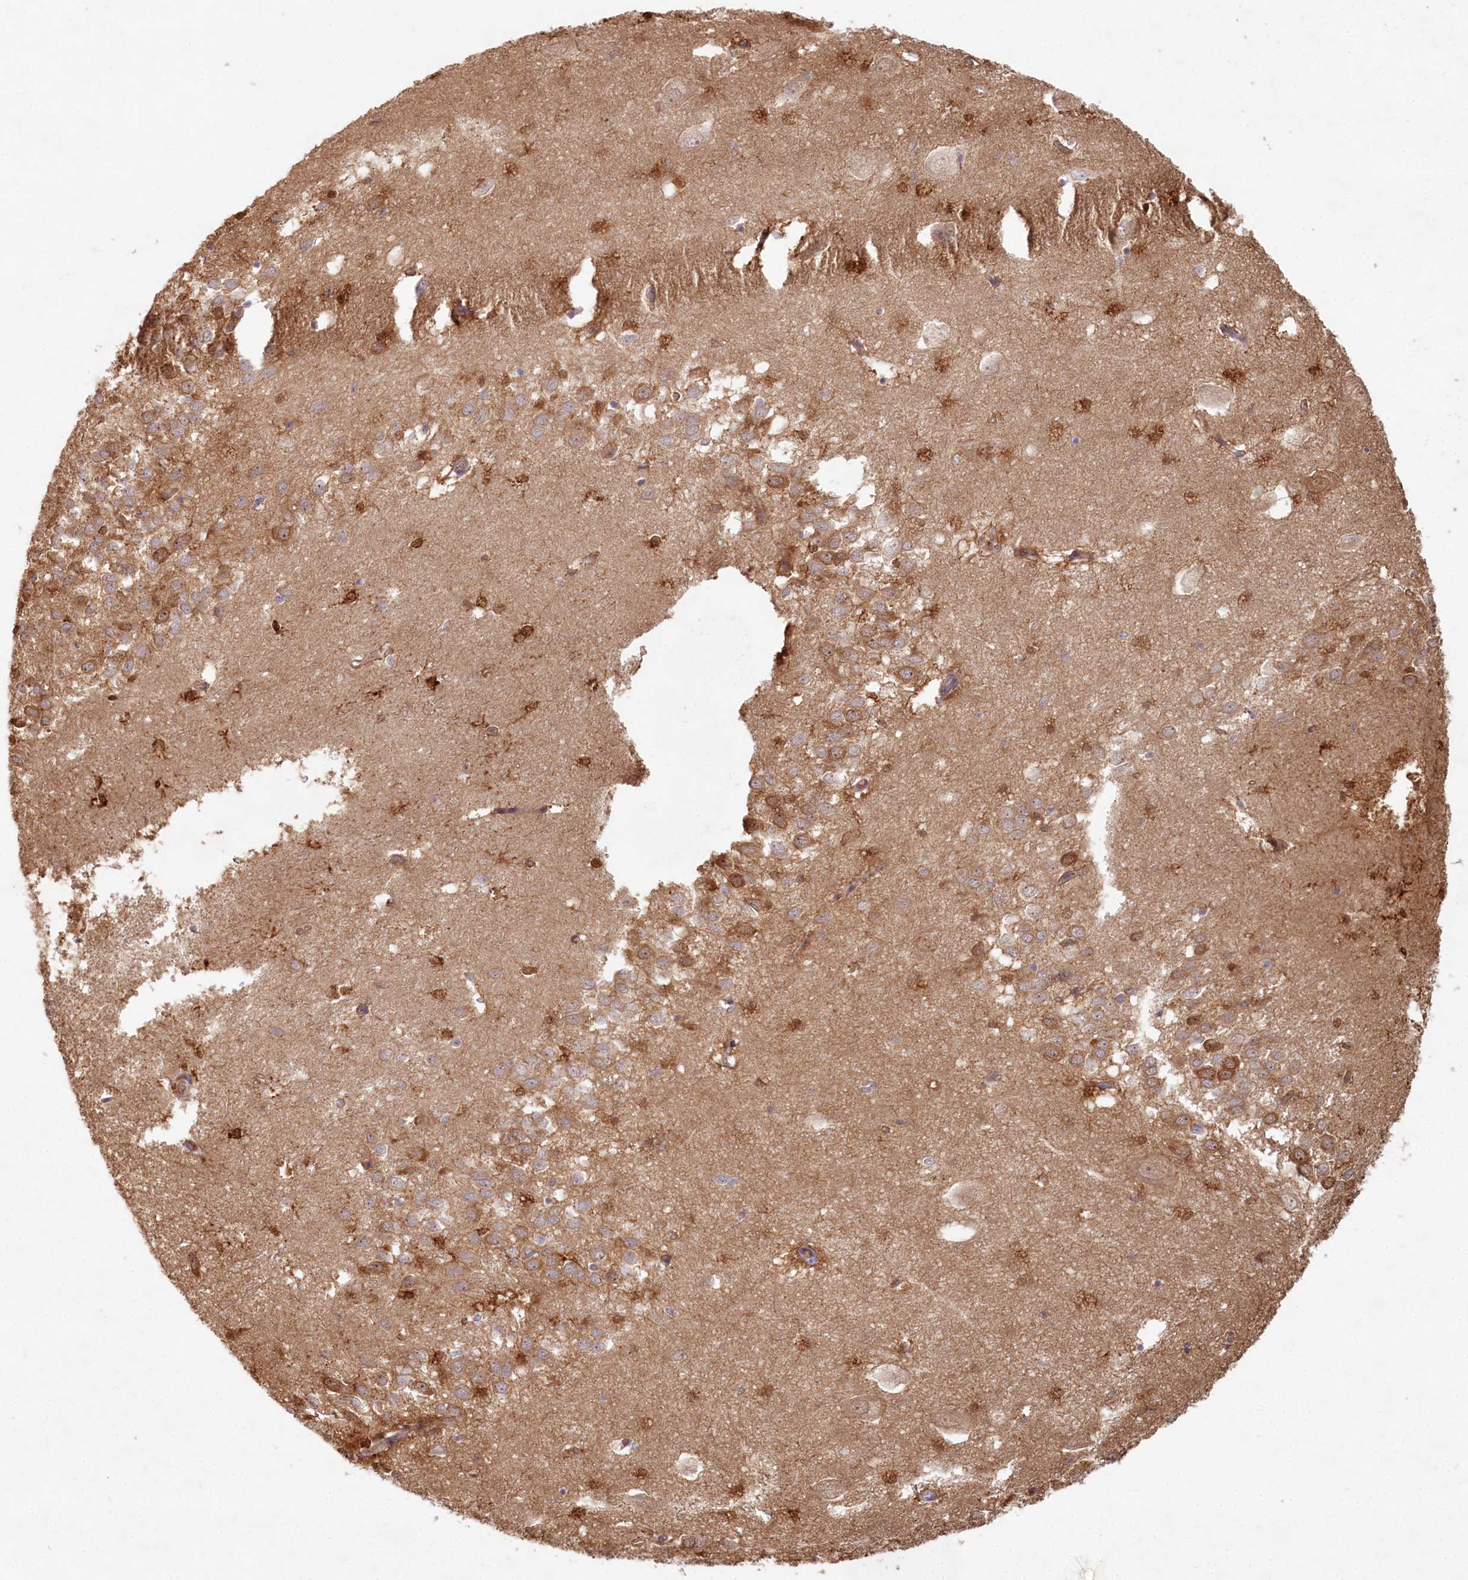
{"staining": {"intensity": "moderate", "quantity": "25%-75%", "location": "cytoplasmic/membranous,nuclear"}, "tissue": "hippocampus", "cell_type": "Glial cells", "image_type": "normal", "snomed": [{"axis": "morphology", "description": "Normal tissue, NOS"}, {"axis": "topography", "description": "Hippocampus"}], "caption": "High-power microscopy captured an immunohistochemistry (IHC) histopathology image of normal hippocampus, revealing moderate cytoplasmic/membranous,nuclear positivity in approximately 25%-75% of glial cells.", "gene": "HAL", "patient": {"sex": "female", "age": 64}}